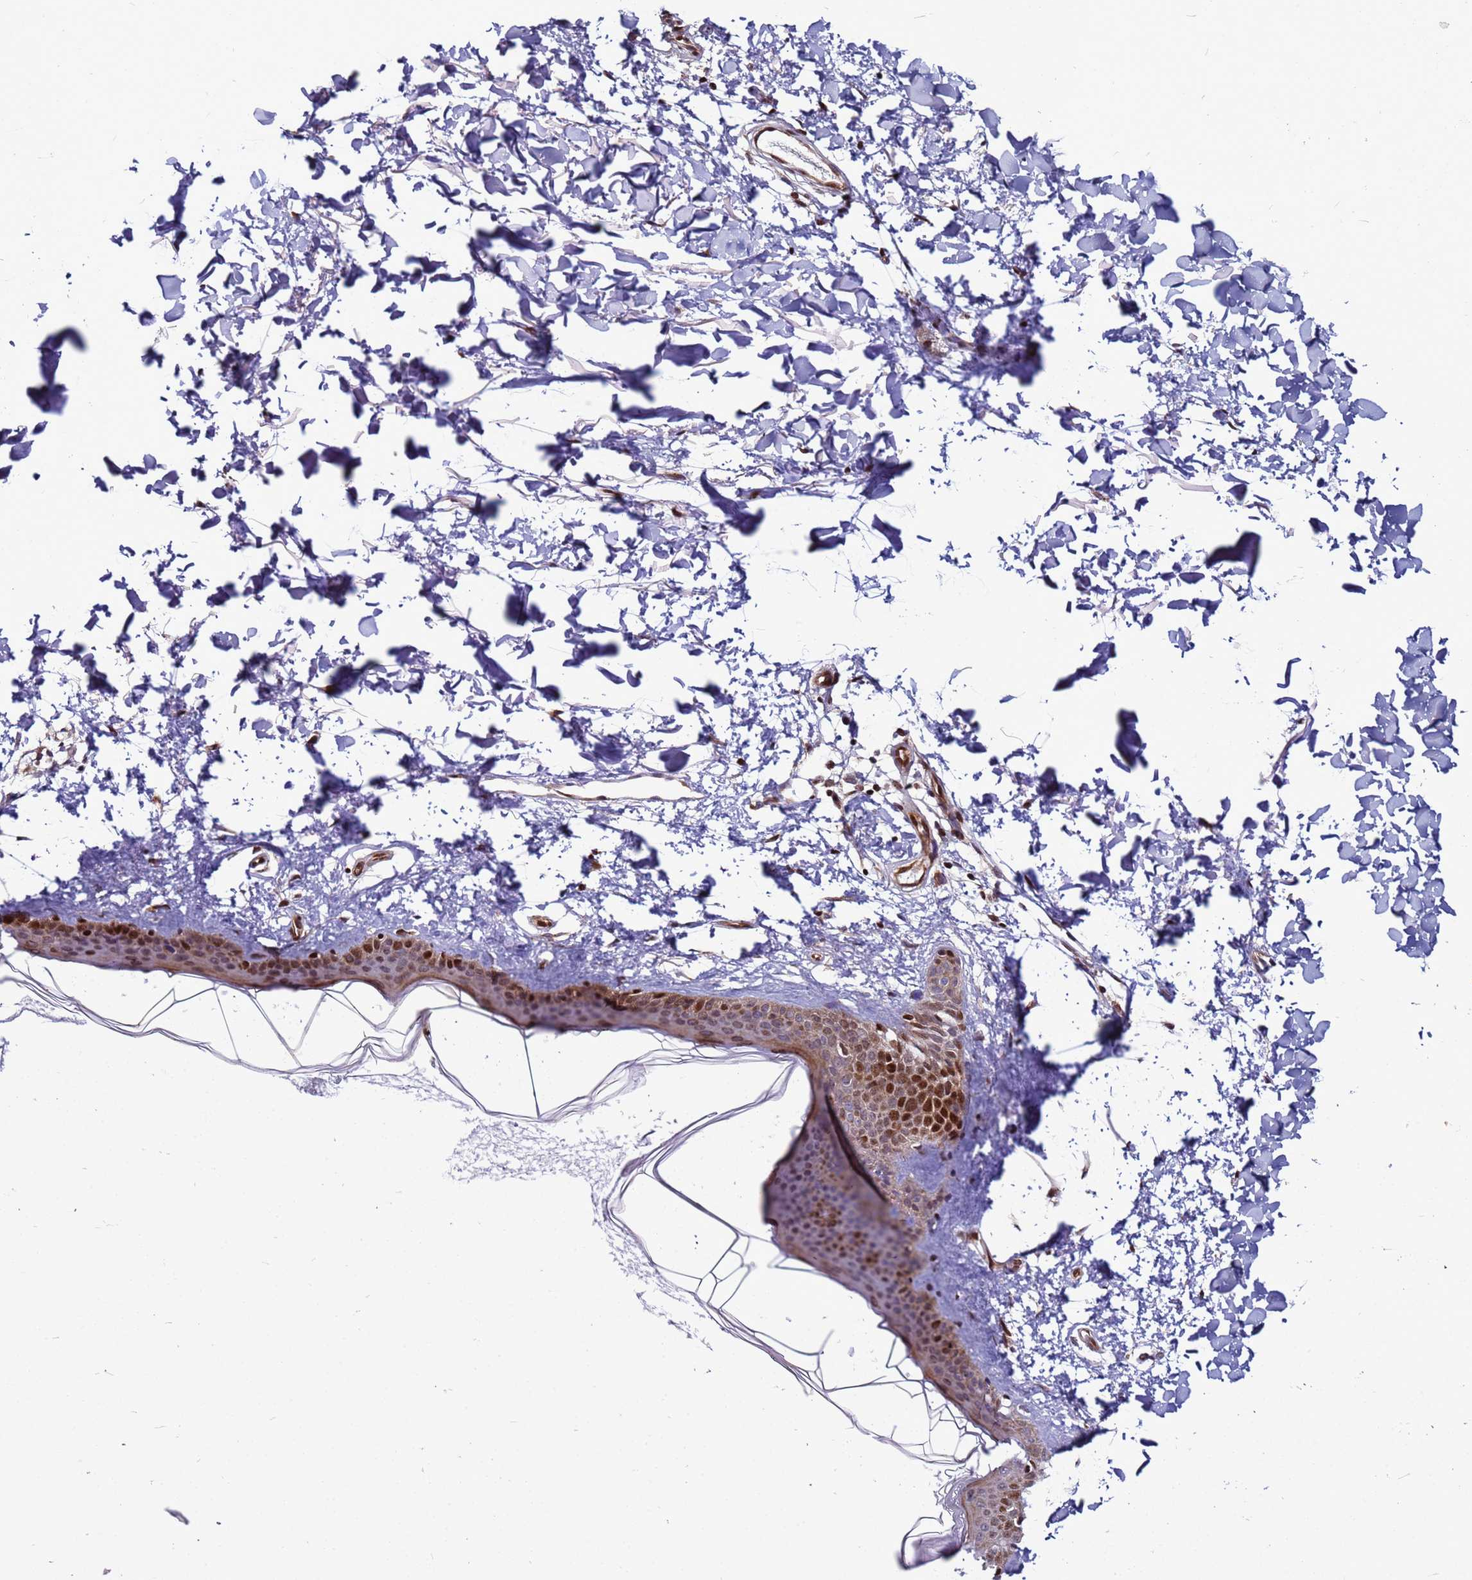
{"staining": {"intensity": "negative", "quantity": "none", "location": "none"}, "tissue": "skin", "cell_type": "Fibroblasts", "image_type": "normal", "snomed": [{"axis": "morphology", "description": "Normal tissue, NOS"}, {"axis": "topography", "description": "Skin"}], "caption": "IHC image of benign human skin stained for a protein (brown), which demonstrates no expression in fibroblasts.", "gene": "WBP11", "patient": {"sex": "female", "age": 58}}